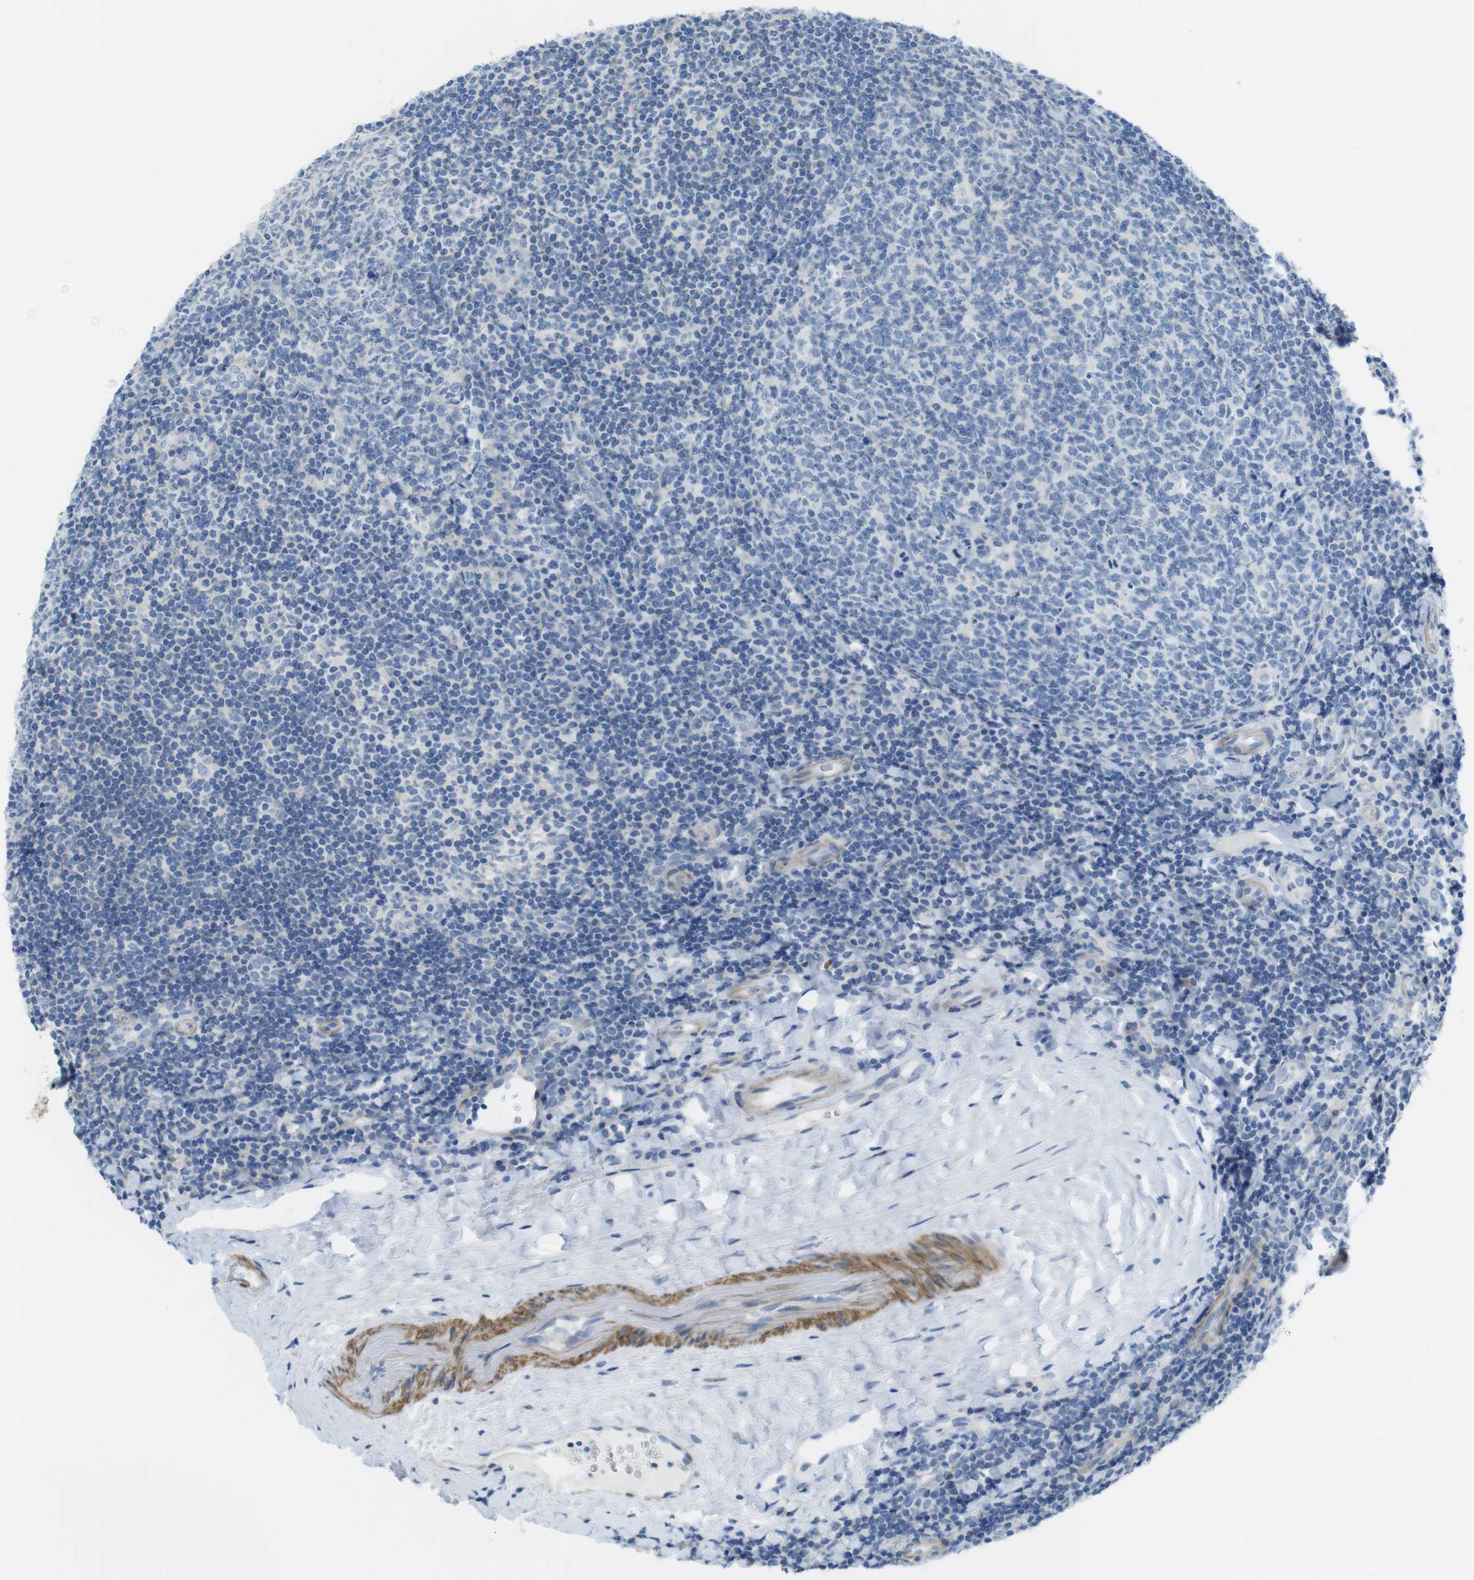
{"staining": {"intensity": "negative", "quantity": "none", "location": "none"}, "tissue": "tonsil", "cell_type": "Germinal center cells", "image_type": "normal", "snomed": [{"axis": "morphology", "description": "Normal tissue, NOS"}, {"axis": "topography", "description": "Tonsil"}], "caption": "Immunohistochemistry (IHC) of unremarkable human tonsil shows no expression in germinal center cells. Brightfield microscopy of immunohistochemistry stained with DAB (3,3'-diaminobenzidine) (brown) and hematoxylin (blue), captured at high magnification.", "gene": "ASIC5", "patient": {"sex": "male", "age": 37}}